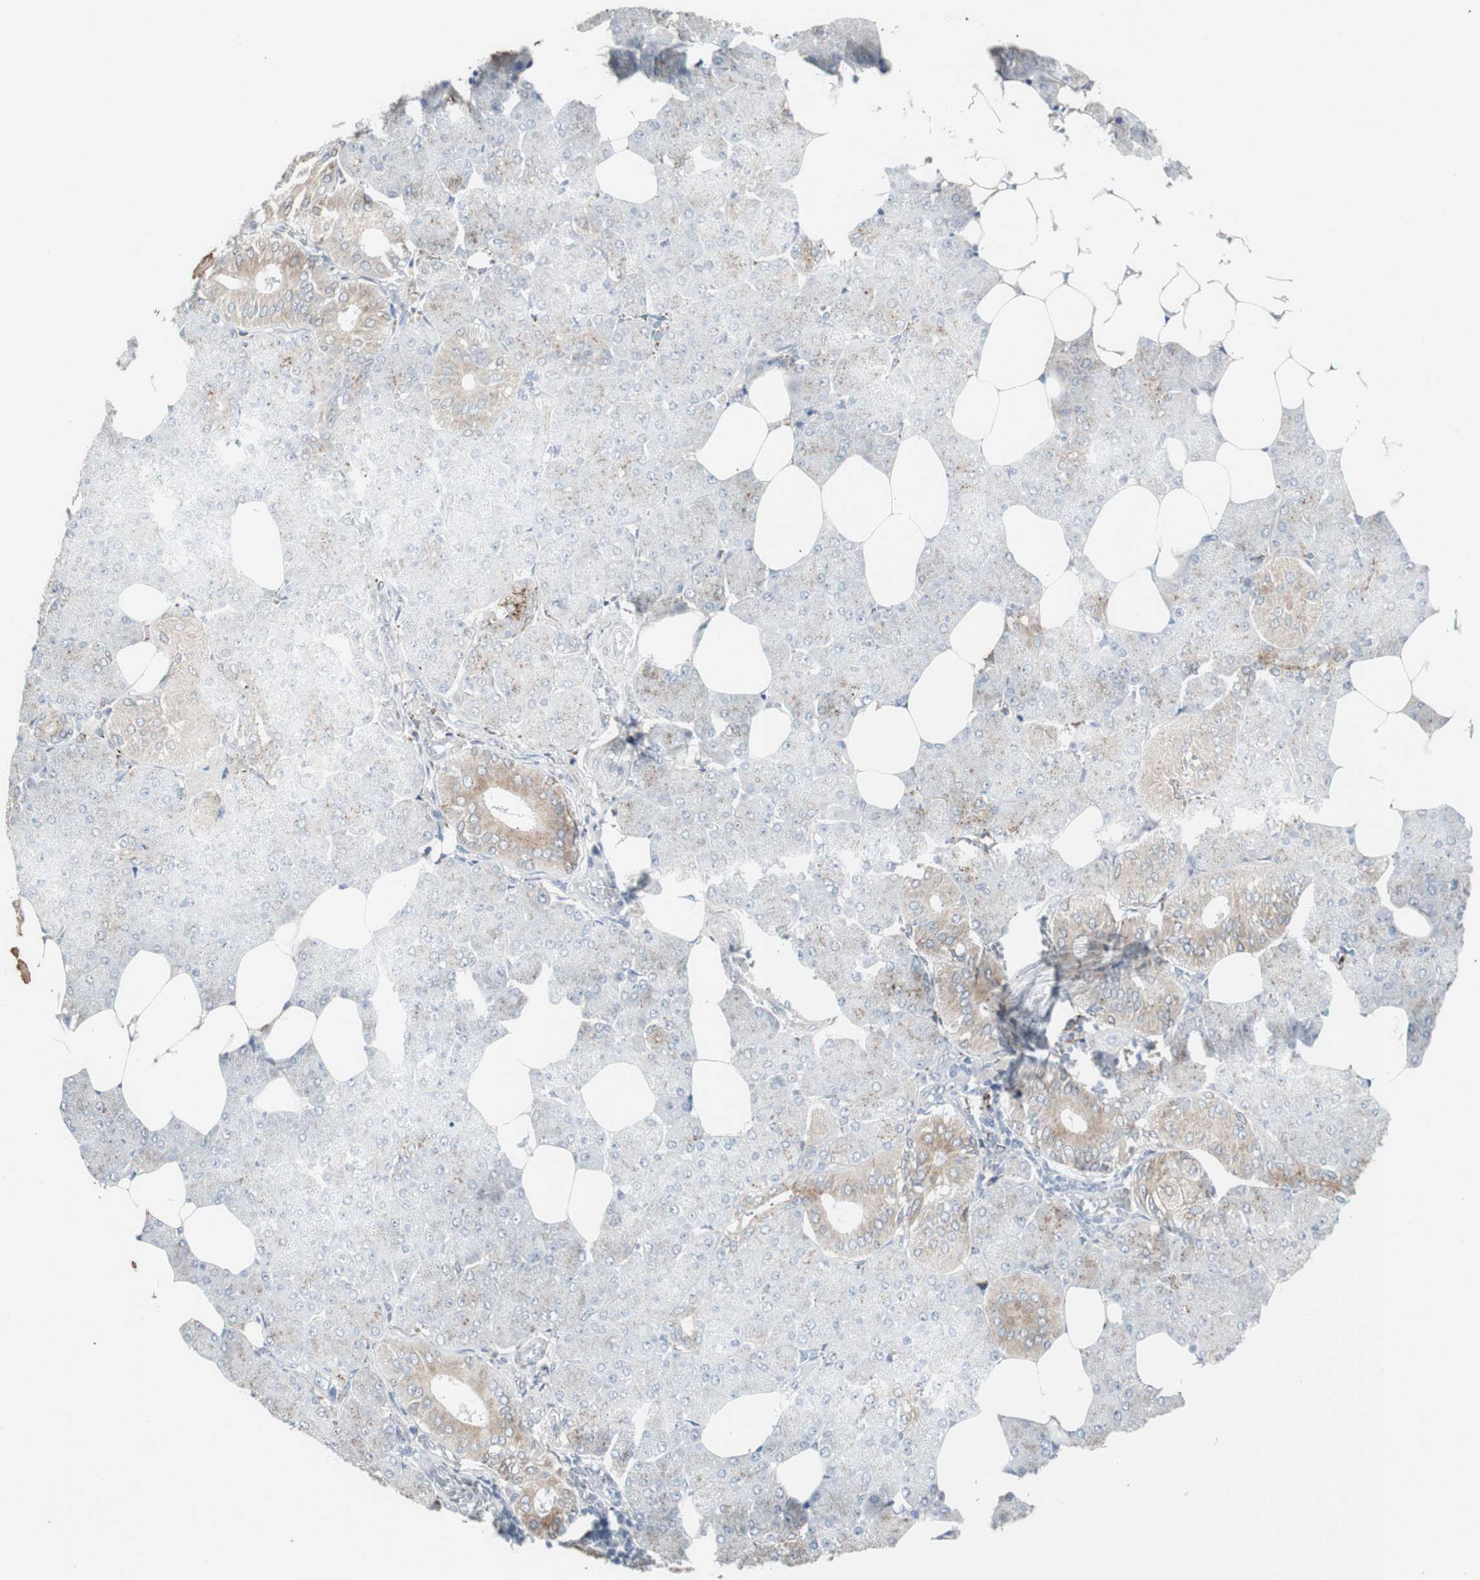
{"staining": {"intensity": "moderate", "quantity": "25%-75%", "location": "cytoplasmic/membranous"}, "tissue": "salivary gland", "cell_type": "Glandular cells", "image_type": "normal", "snomed": [{"axis": "morphology", "description": "Normal tissue, NOS"}, {"axis": "morphology", "description": "Adenoma, NOS"}, {"axis": "topography", "description": "Salivary gland"}], "caption": "An image of human salivary gland stained for a protein demonstrates moderate cytoplasmic/membranous brown staining in glandular cells.", "gene": "GBA1", "patient": {"sex": "female", "age": 32}}